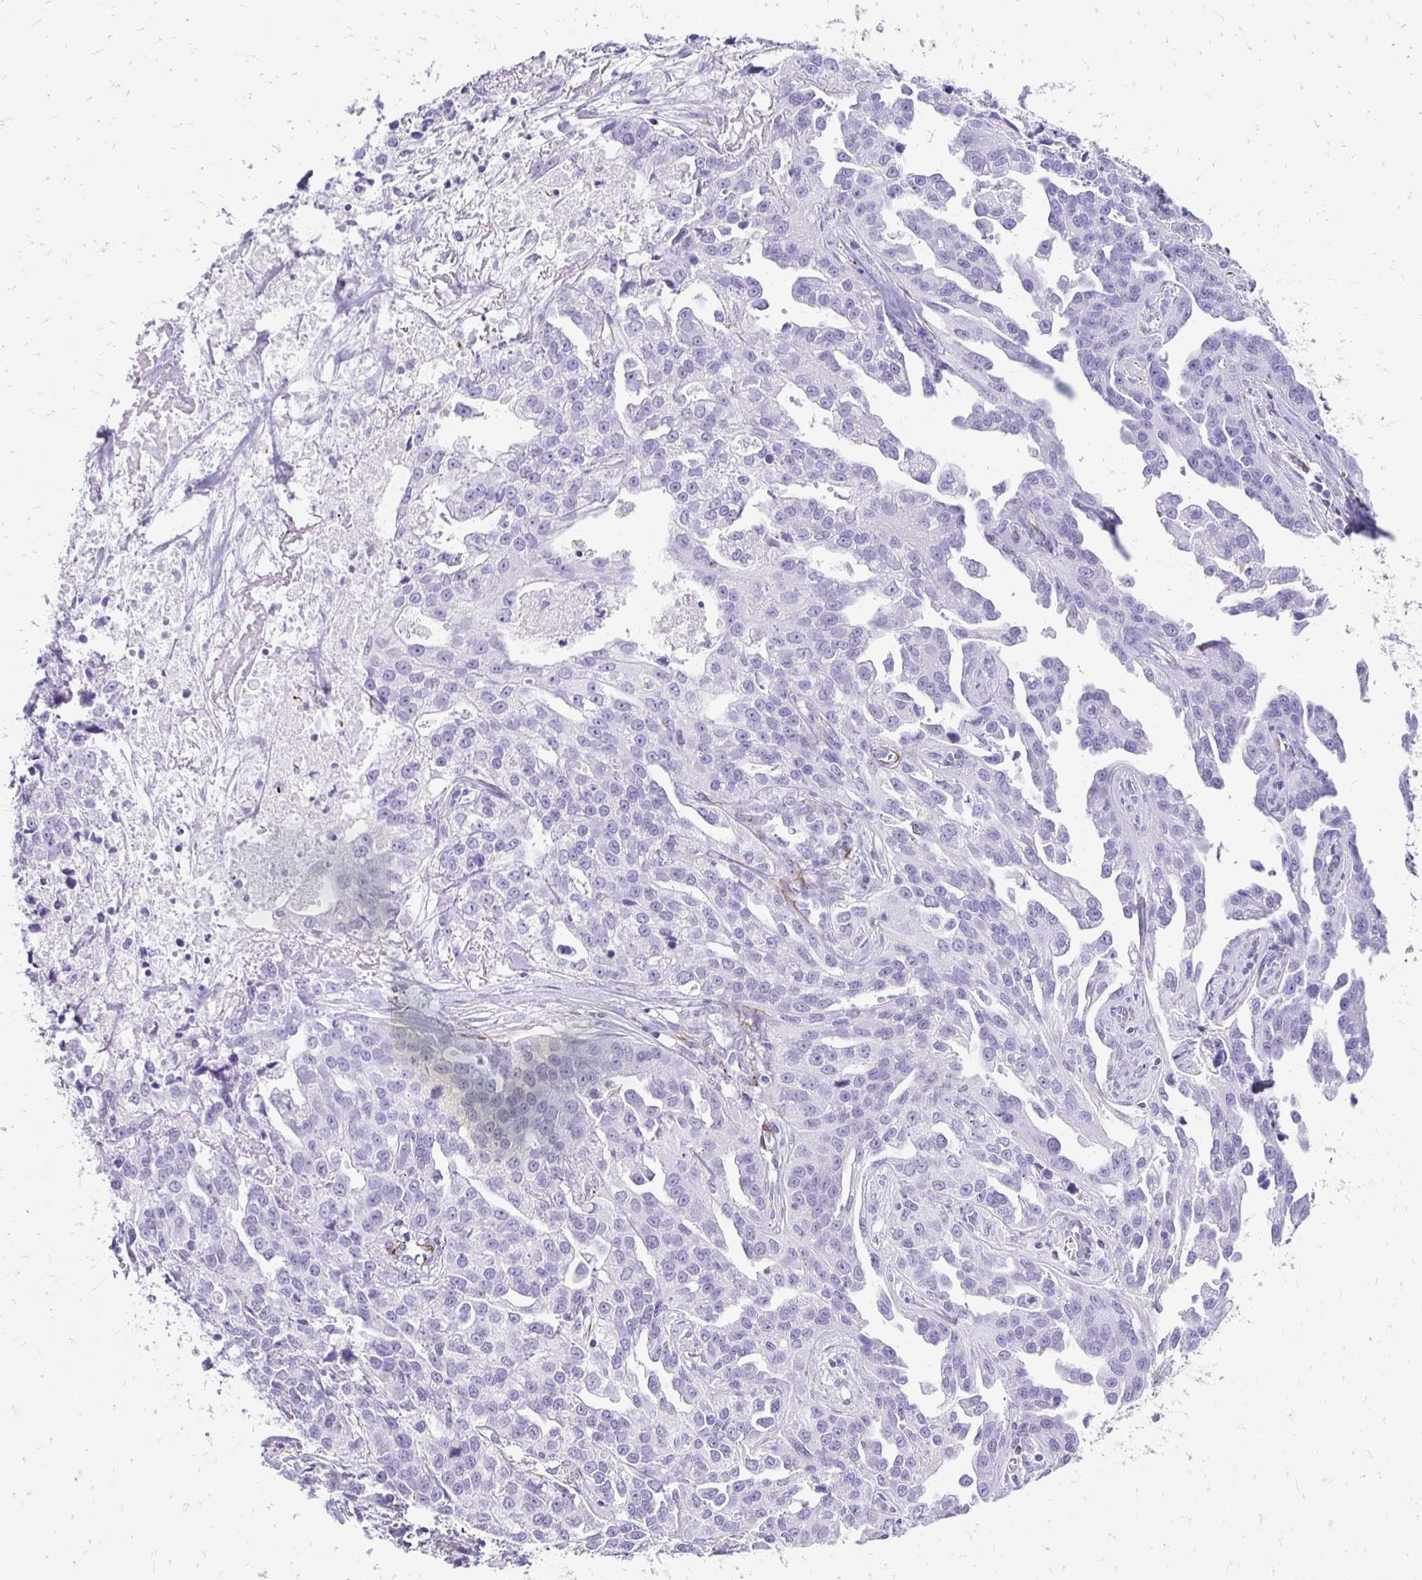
{"staining": {"intensity": "negative", "quantity": "none", "location": "none"}, "tissue": "ovarian cancer", "cell_type": "Tumor cells", "image_type": "cancer", "snomed": [{"axis": "morphology", "description": "Cystadenocarcinoma, serous, NOS"}, {"axis": "topography", "description": "Ovary"}], "caption": "High power microscopy image of an immunohistochemistry (IHC) micrograph of ovarian cancer (serous cystadenocarcinoma), revealing no significant expression in tumor cells.", "gene": "TMEM54", "patient": {"sex": "female", "age": 75}}